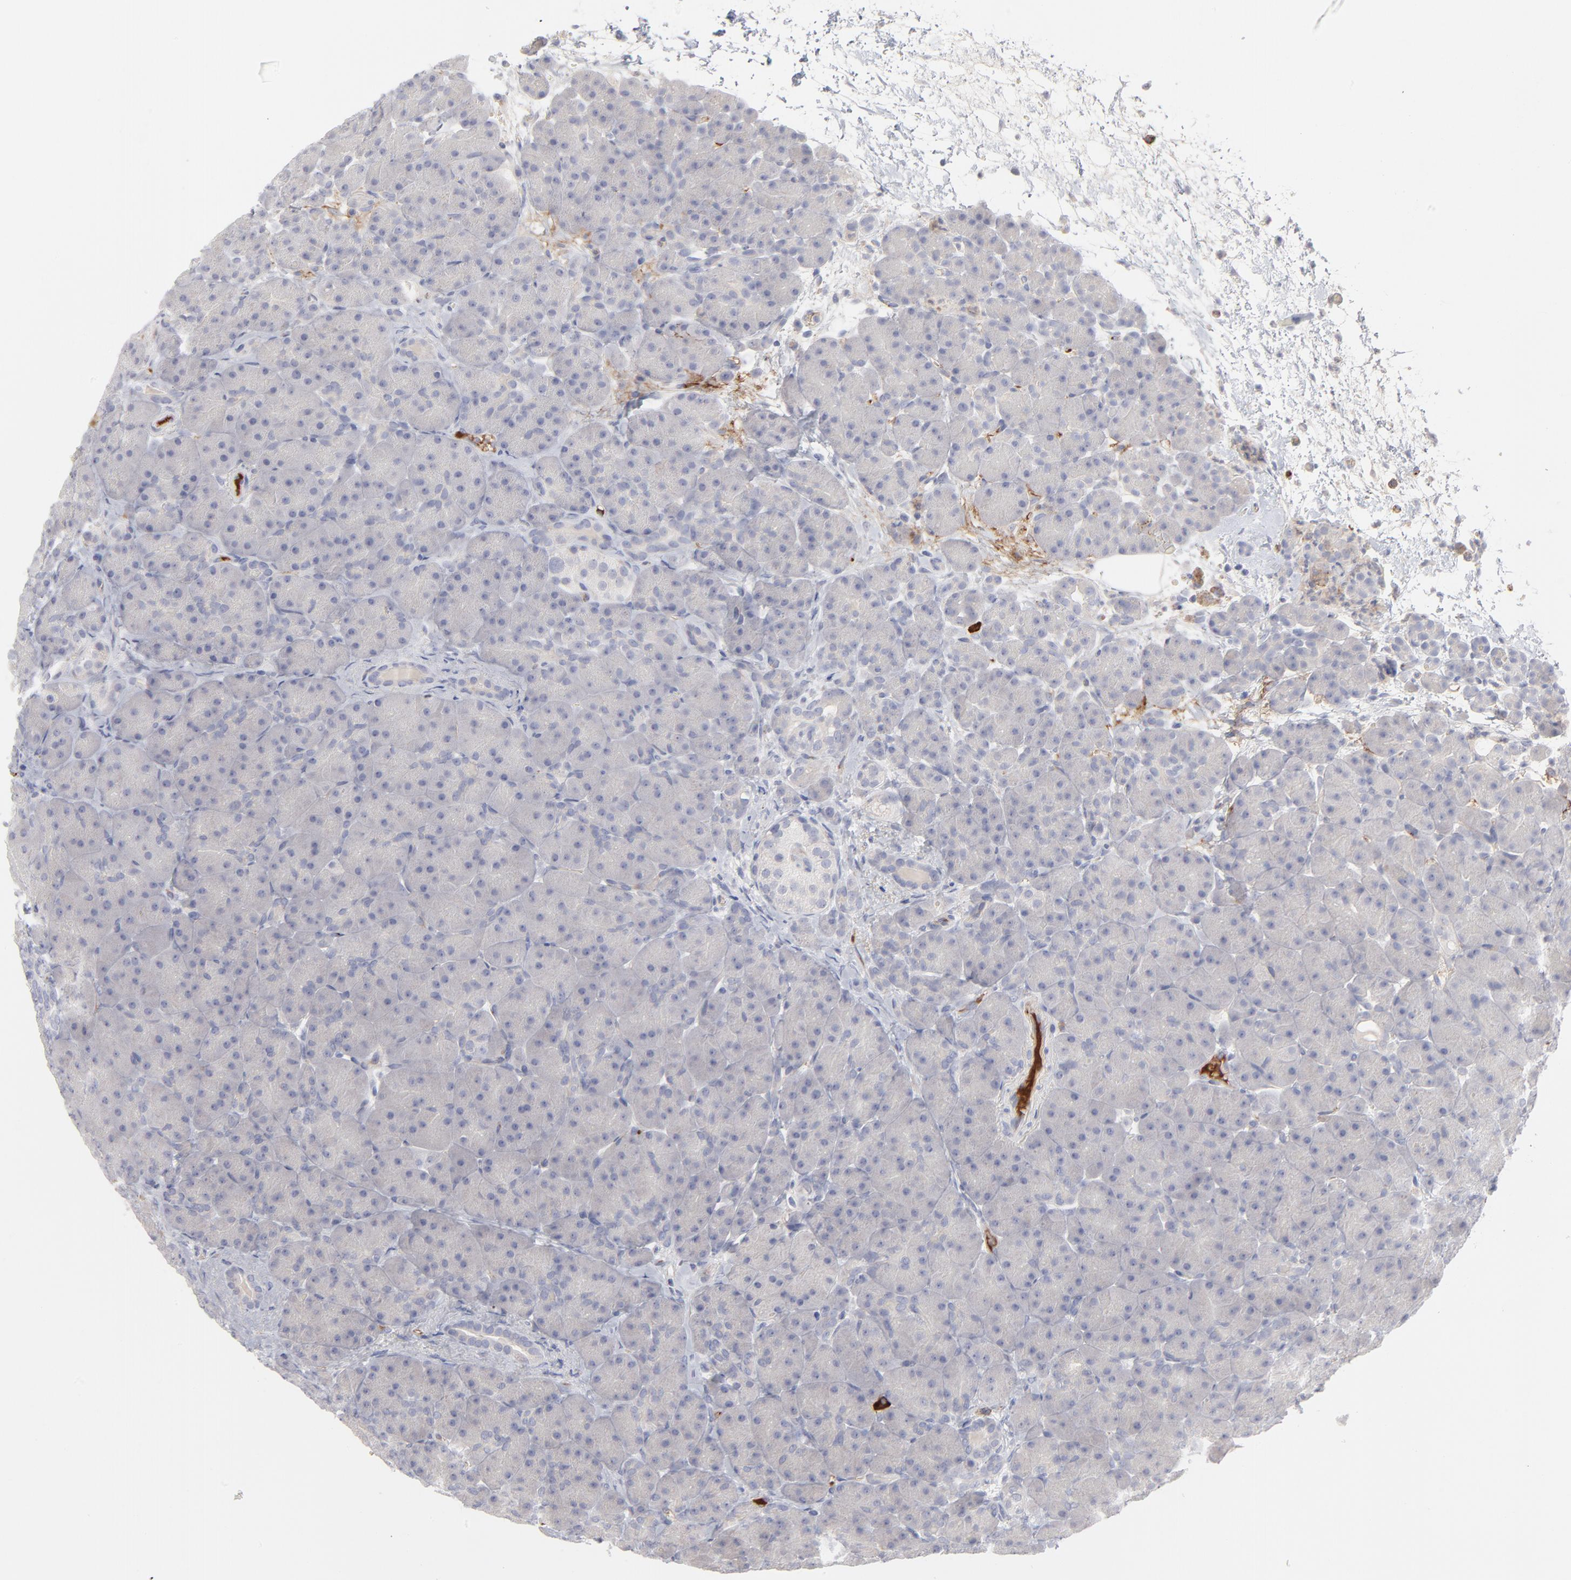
{"staining": {"intensity": "weak", "quantity": "<25%", "location": "cytoplasmic/membranous"}, "tissue": "pancreas", "cell_type": "Exocrine glandular cells", "image_type": "normal", "snomed": [{"axis": "morphology", "description": "Normal tissue, NOS"}, {"axis": "topography", "description": "Pancreas"}], "caption": "The photomicrograph reveals no significant staining in exocrine glandular cells of pancreas. Nuclei are stained in blue.", "gene": "CCR3", "patient": {"sex": "male", "age": 66}}